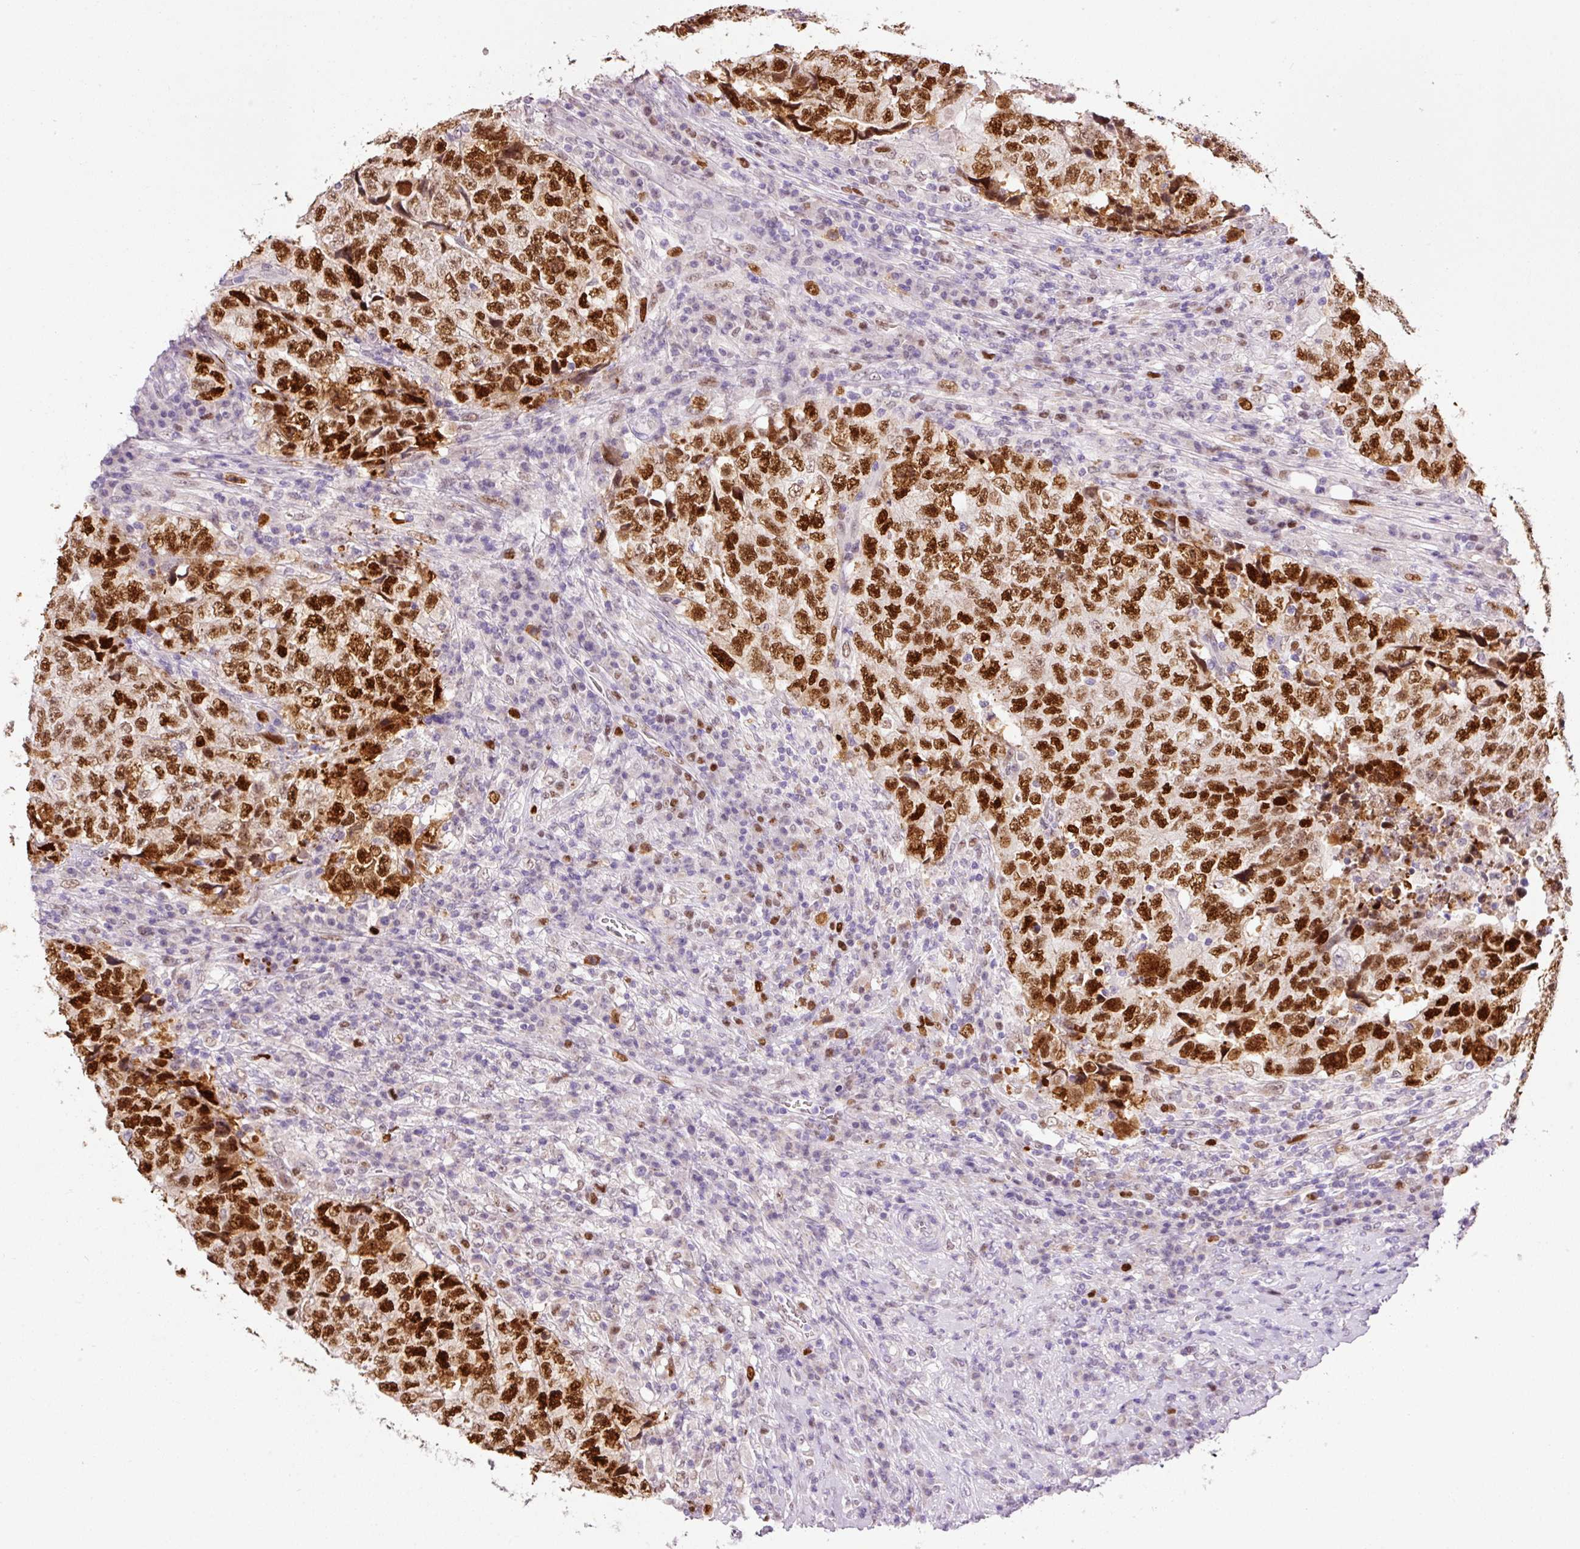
{"staining": {"intensity": "strong", "quantity": ">75%", "location": "nuclear"}, "tissue": "testis cancer", "cell_type": "Tumor cells", "image_type": "cancer", "snomed": [{"axis": "morphology", "description": "Necrosis, NOS"}, {"axis": "morphology", "description": "Carcinoma, Embryonal, NOS"}, {"axis": "topography", "description": "Testis"}], "caption": "An immunohistochemistry photomicrograph of tumor tissue is shown. Protein staining in brown labels strong nuclear positivity in embryonal carcinoma (testis) within tumor cells.", "gene": "KPNA2", "patient": {"sex": "male", "age": 19}}